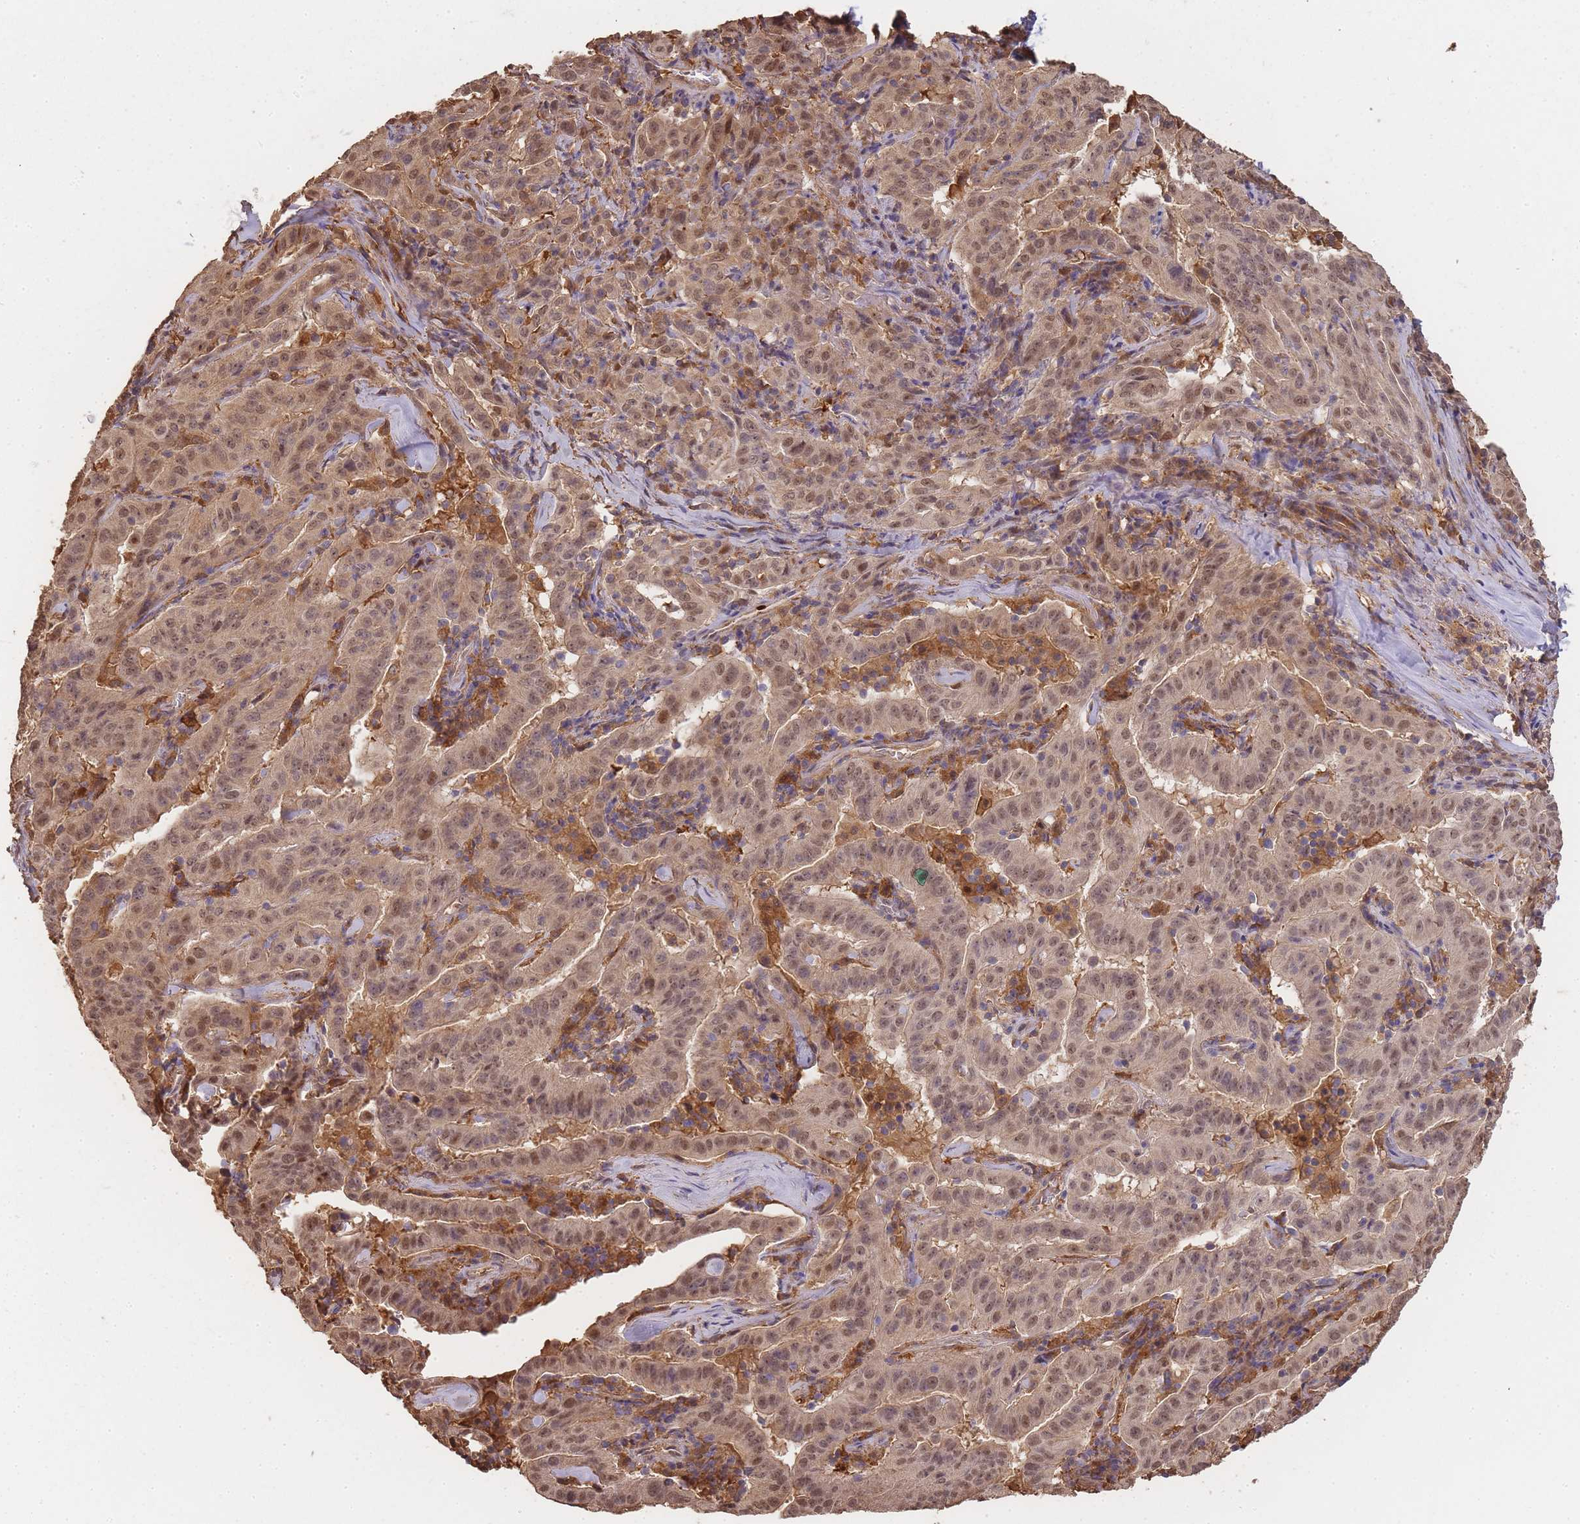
{"staining": {"intensity": "moderate", "quantity": ">75%", "location": "cytoplasmic/membranous,nuclear"}, "tissue": "pancreatic cancer", "cell_type": "Tumor cells", "image_type": "cancer", "snomed": [{"axis": "morphology", "description": "Adenocarcinoma, NOS"}, {"axis": "topography", "description": "Pancreas"}], "caption": "An immunohistochemistry photomicrograph of neoplastic tissue is shown. Protein staining in brown highlights moderate cytoplasmic/membranous and nuclear positivity in adenocarcinoma (pancreatic) within tumor cells.", "gene": "CDKN2AIPNL", "patient": {"sex": "male", "age": 63}}